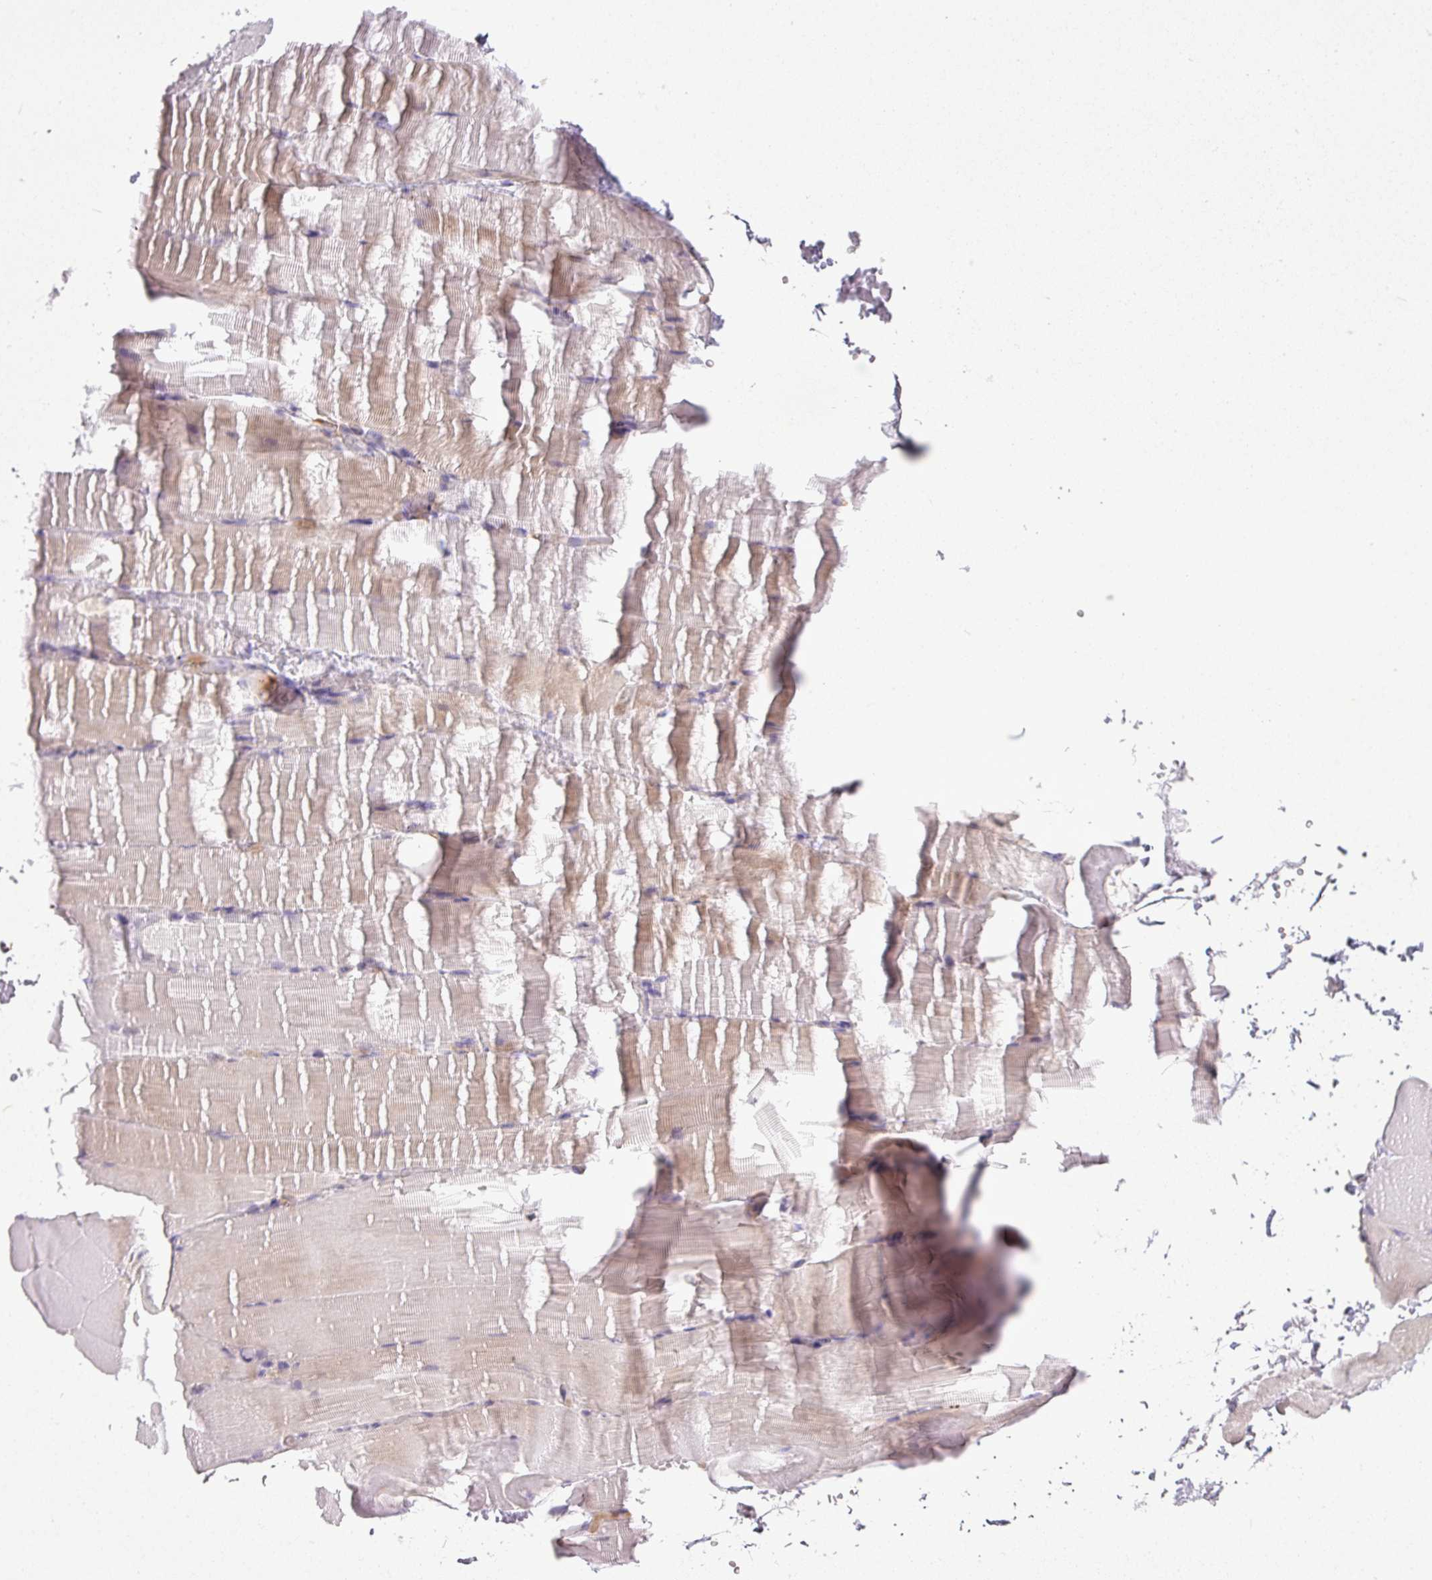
{"staining": {"intensity": "moderate", "quantity": "<25%", "location": "cytoplasmic/membranous"}, "tissue": "skeletal muscle", "cell_type": "Myocytes", "image_type": "normal", "snomed": [{"axis": "morphology", "description": "Normal tissue, NOS"}, {"axis": "topography", "description": "Skeletal muscle"}, {"axis": "topography", "description": "Parathyroid gland"}], "caption": "Immunohistochemical staining of unremarkable skeletal muscle displays <25% levels of moderate cytoplasmic/membranous protein positivity in approximately <25% of myocytes.", "gene": "APOM", "patient": {"sex": "female", "age": 37}}